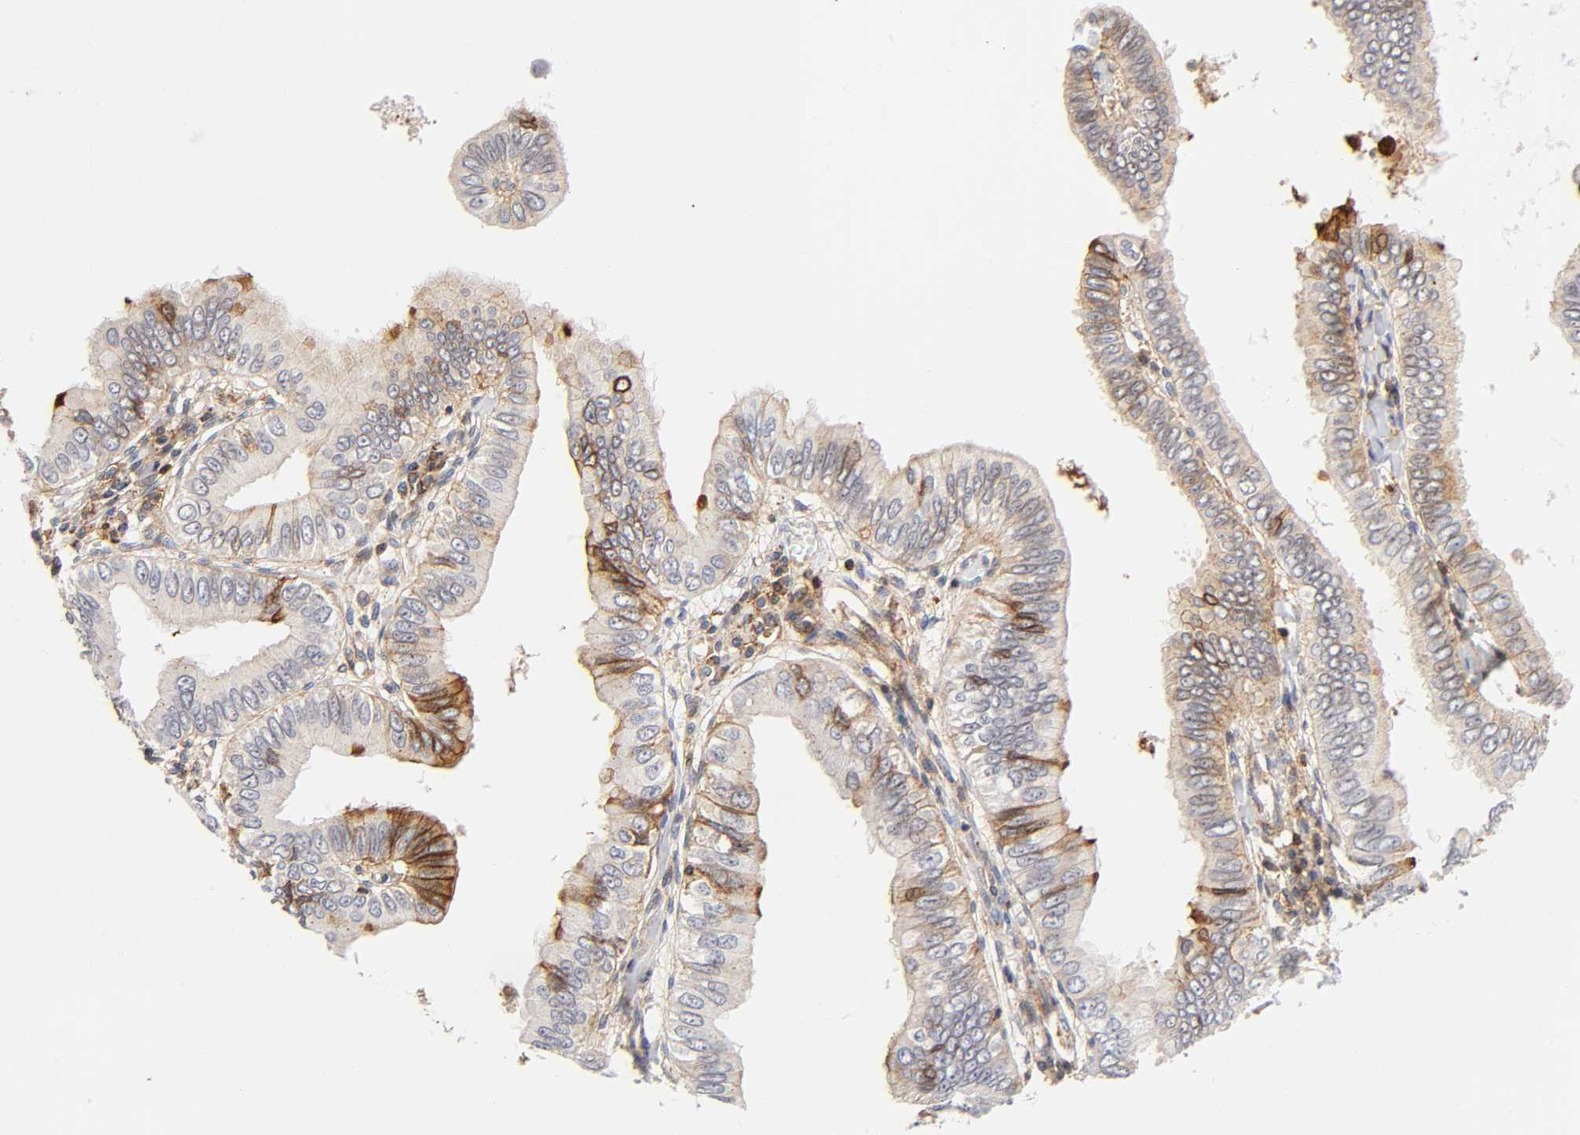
{"staining": {"intensity": "moderate", "quantity": "25%-75%", "location": "cytoplasmic/membranous"}, "tissue": "pancreatic cancer", "cell_type": "Tumor cells", "image_type": "cancer", "snomed": [{"axis": "morphology", "description": "Normal tissue, NOS"}, {"axis": "topography", "description": "Lymph node"}], "caption": "Pancreatic cancer was stained to show a protein in brown. There is medium levels of moderate cytoplasmic/membranous expression in approximately 25%-75% of tumor cells.", "gene": "ANXA7", "patient": {"sex": "male", "age": 50}}